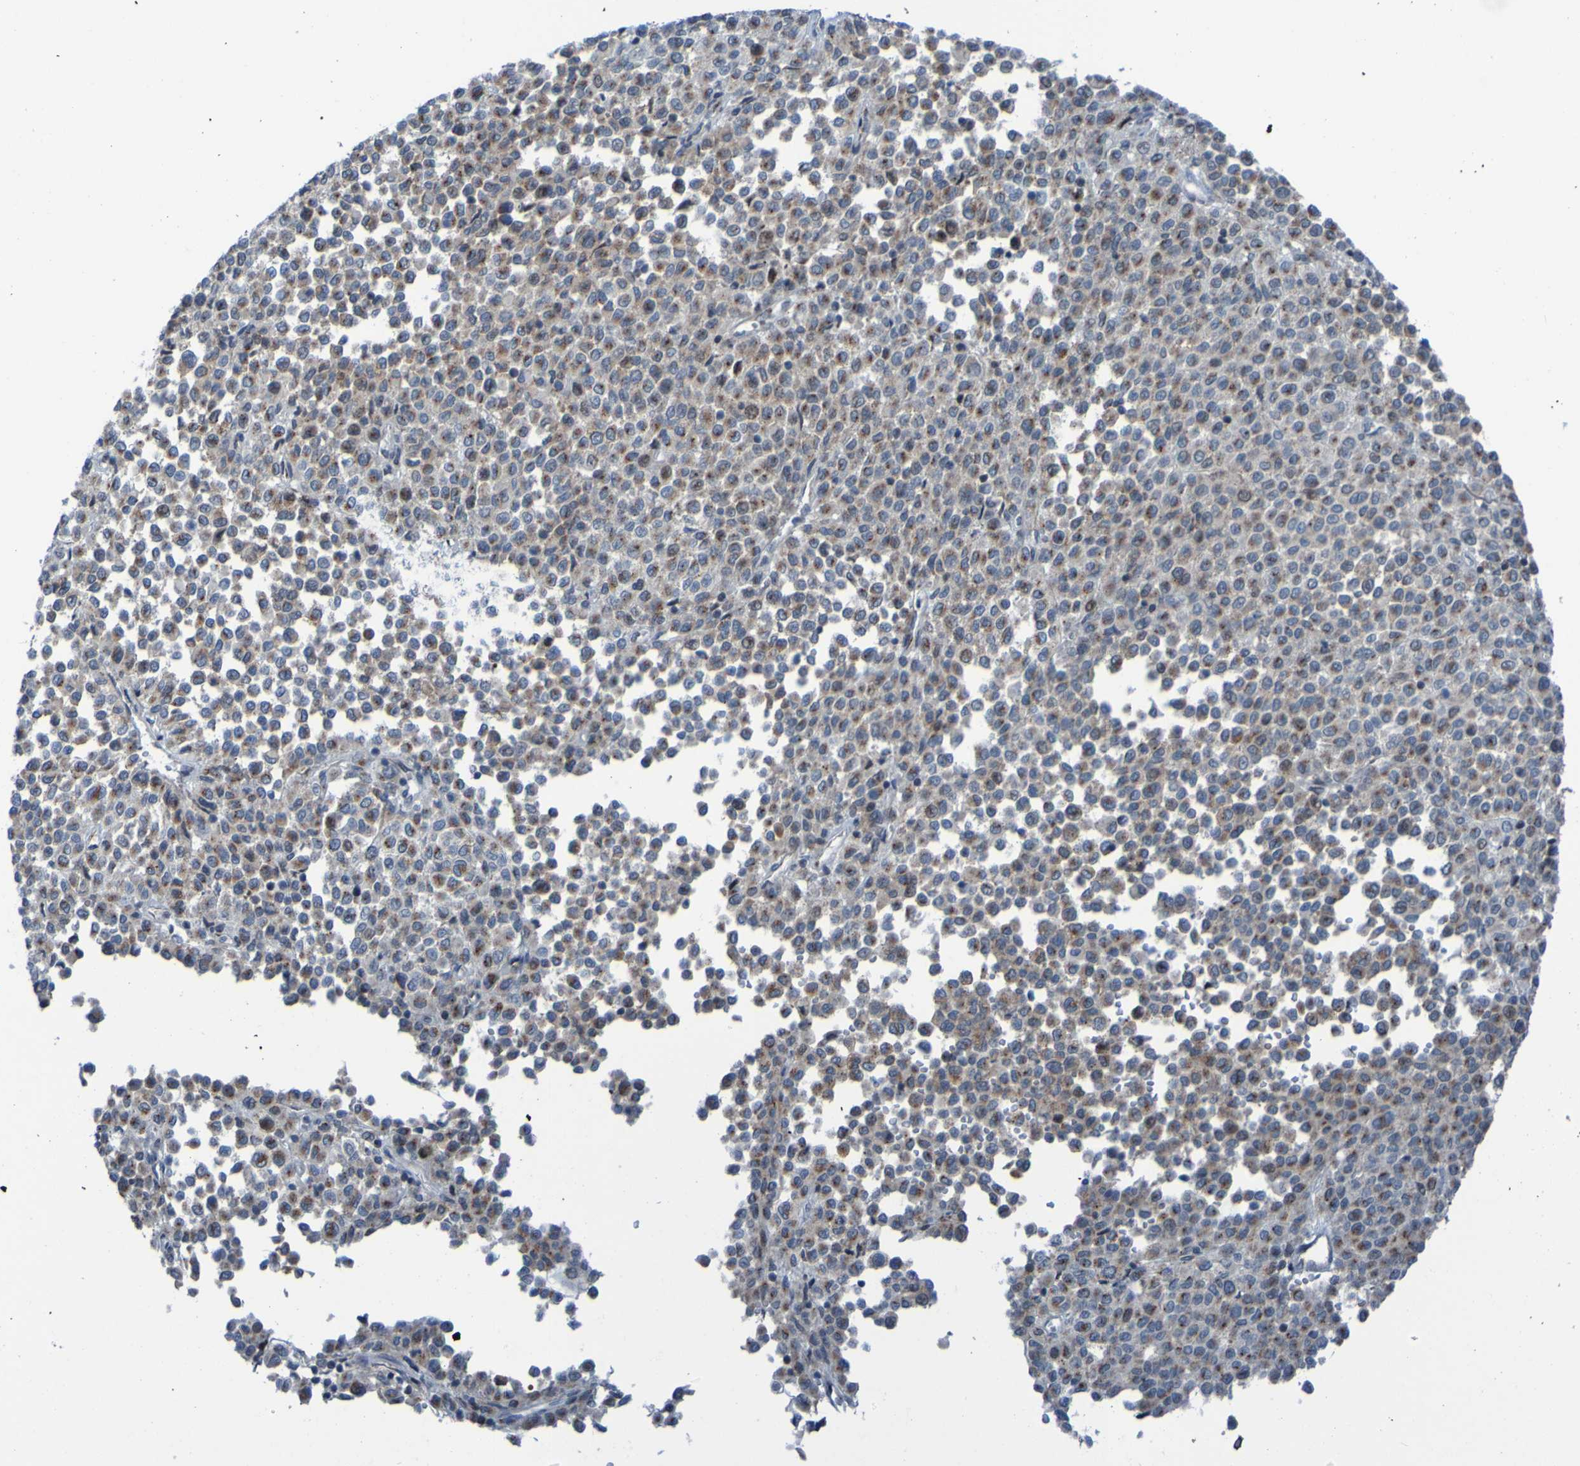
{"staining": {"intensity": "weak", "quantity": "25%-75%", "location": "cytoplasmic/membranous"}, "tissue": "melanoma", "cell_type": "Tumor cells", "image_type": "cancer", "snomed": [{"axis": "morphology", "description": "Malignant melanoma, Metastatic site"}, {"axis": "topography", "description": "Pancreas"}], "caption": "An immunohistochemistry (IHC) histopathology image of tumor tissue is shown. Protein staining in brown shows weak cytoplasmic/membranous positivity in melanoma within tumor cells.", "gene": "UNG", "patient": {"sex": "female", "age": 30}}